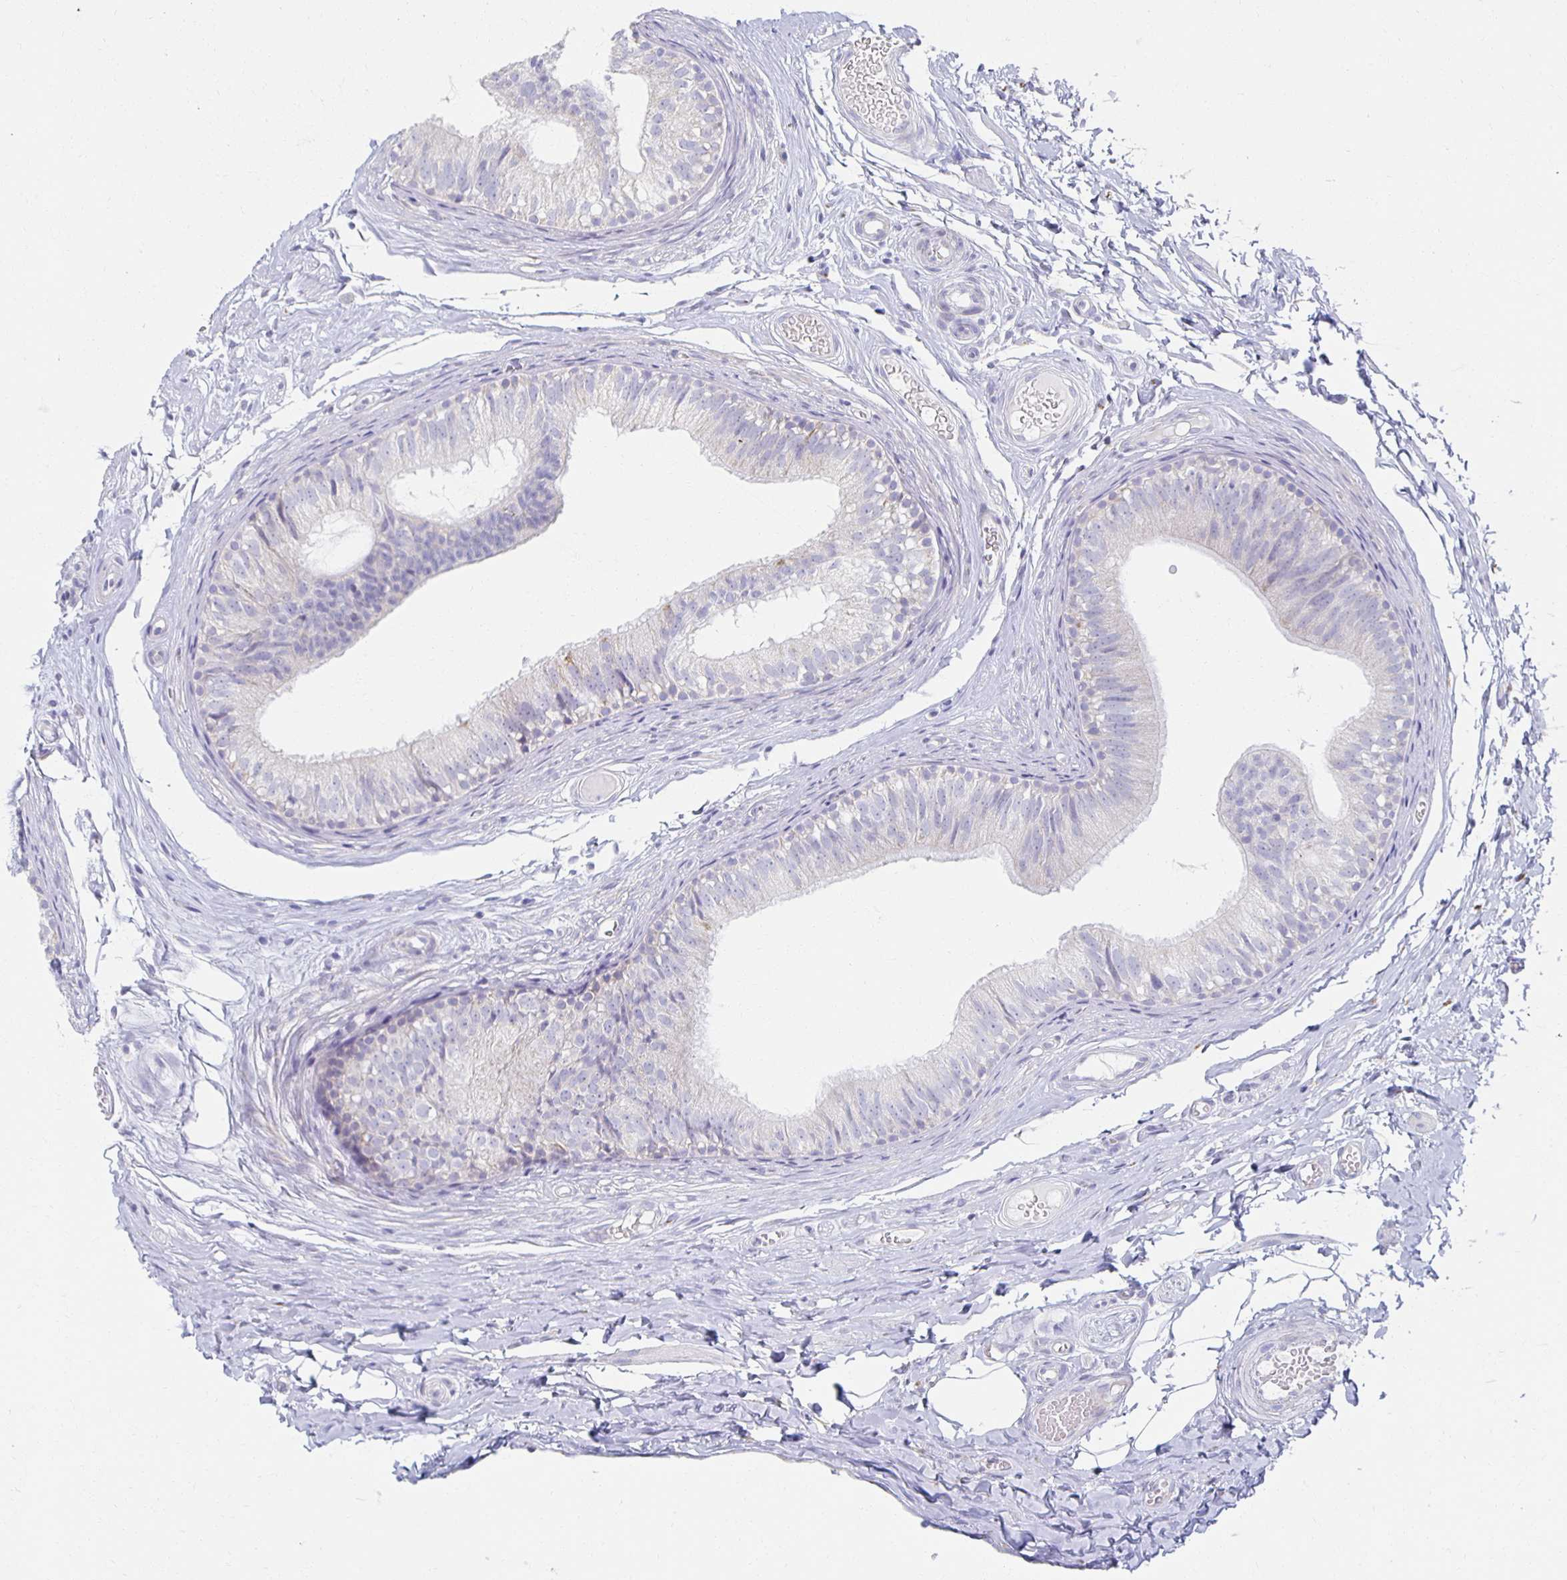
{"staining": {"intensity": "negative", "quantity": "none", "location": "none"}, "tissue": "epididymis", "cell_type": "Glandular cells", "image_type": "normal", "snomed": [{"axis": "morphology", "description": "Normal tissue, NOS"}, {"axis": "morphology", "description": "Seminoma, NOS"}, {"axis": "topography", "description": "Testis"}, {"axis": "topography", "description": "Epididymis"}], "caption": "Benign epididymis was stained to show a protein in brown. There is no significant expression in glandular cells. (Immunohistochemistry, brightfield microscopy, high magnification).", "gene": "TEX44", "patient": {"sex": "male", "age": 34}}